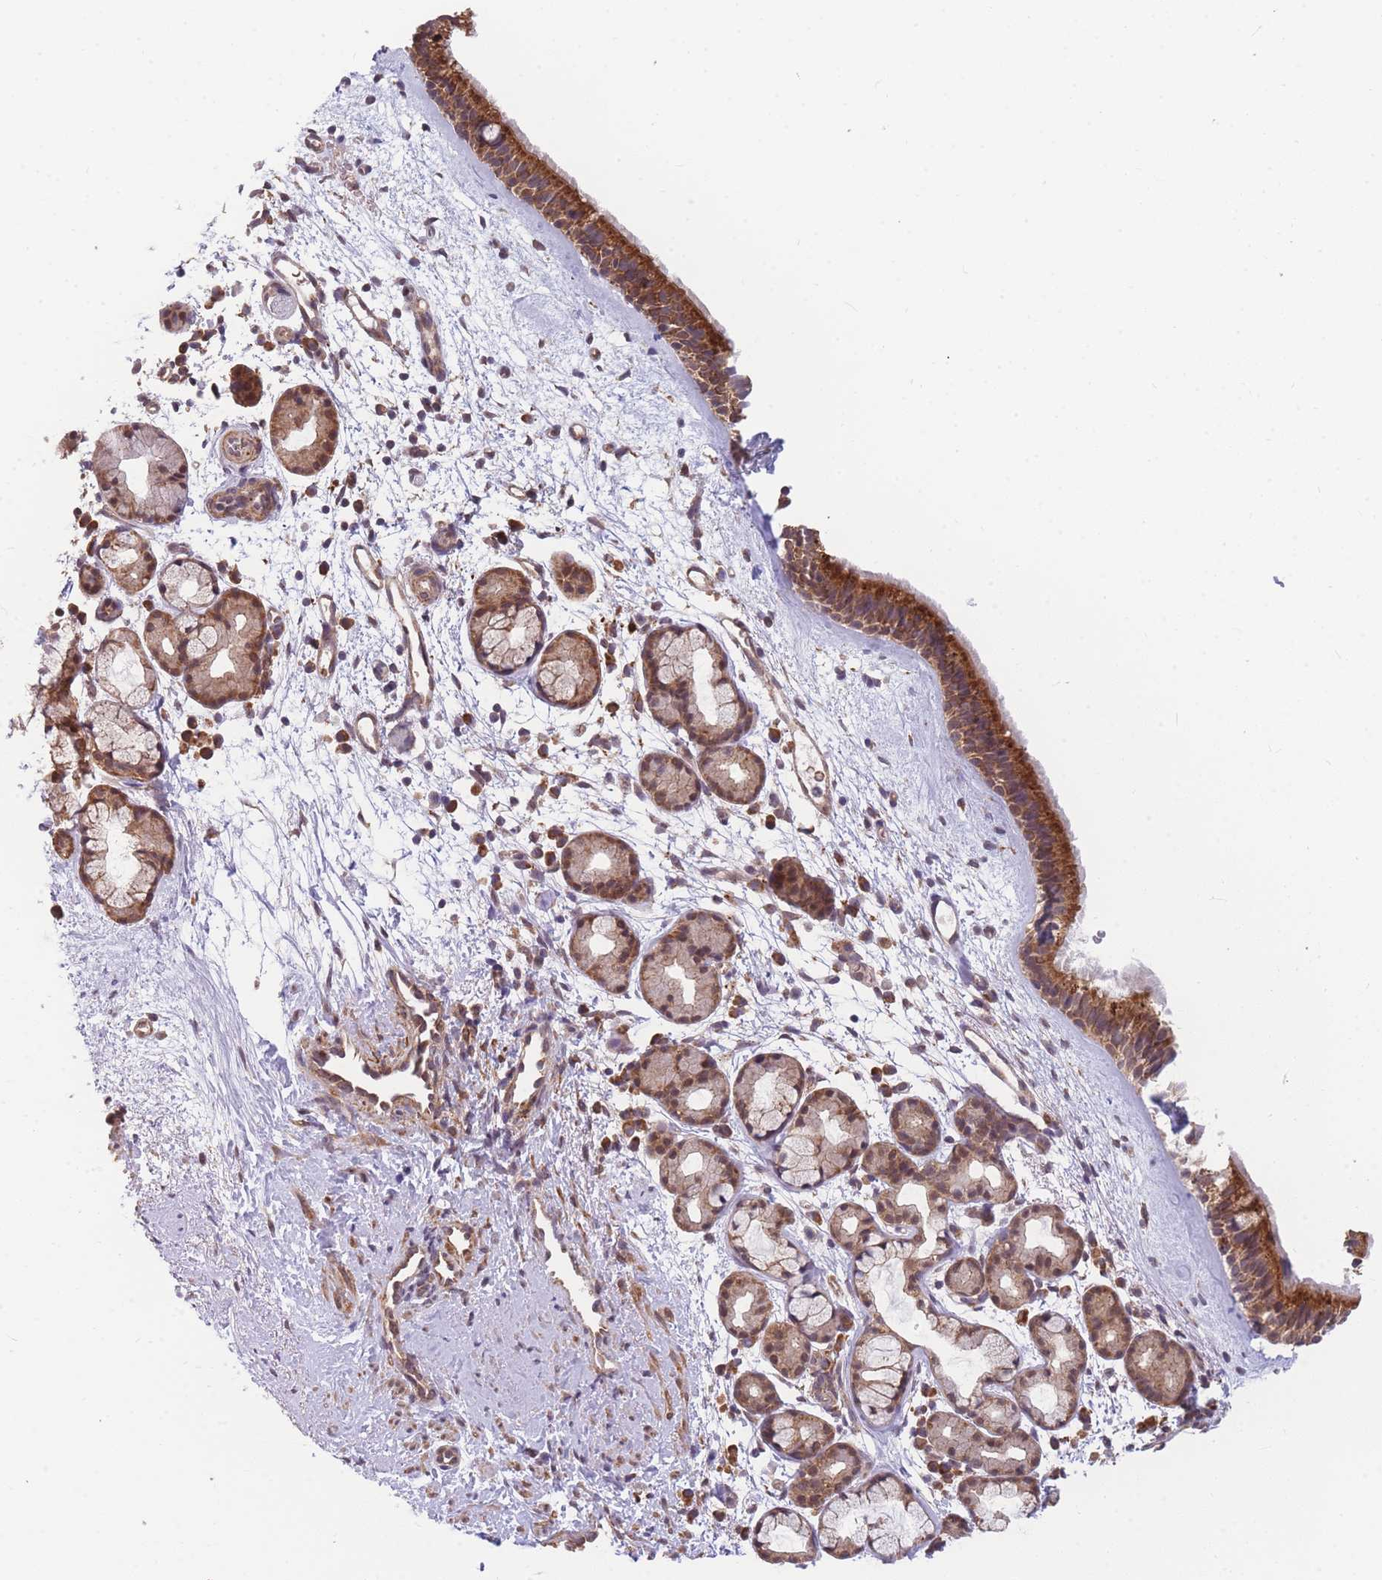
{"staining": {"intensity": "strong", "quantity": ">75%", "location": "cytoplasmic/membranous"}, "tissue": "nasopharynx", "cell_type": "Respiratory epithelial cells", "image_type": "normal", "snomed": [{"axis": "morphology", "description": "Normal tissue, NOS"}, {"axis": "topography", "description": "Nasopharynx"}], "caption": "Respiratory epithelial cells reveal strong cytoplasmic/membranous expression in approximately >75% of cells in unremarkable nasopharynx. (brown staining indicates protein expression, while blue staining denotes nuclei).", "gene": "ENSG00000276345", "patient": {"sex": "female", "age": 81}}